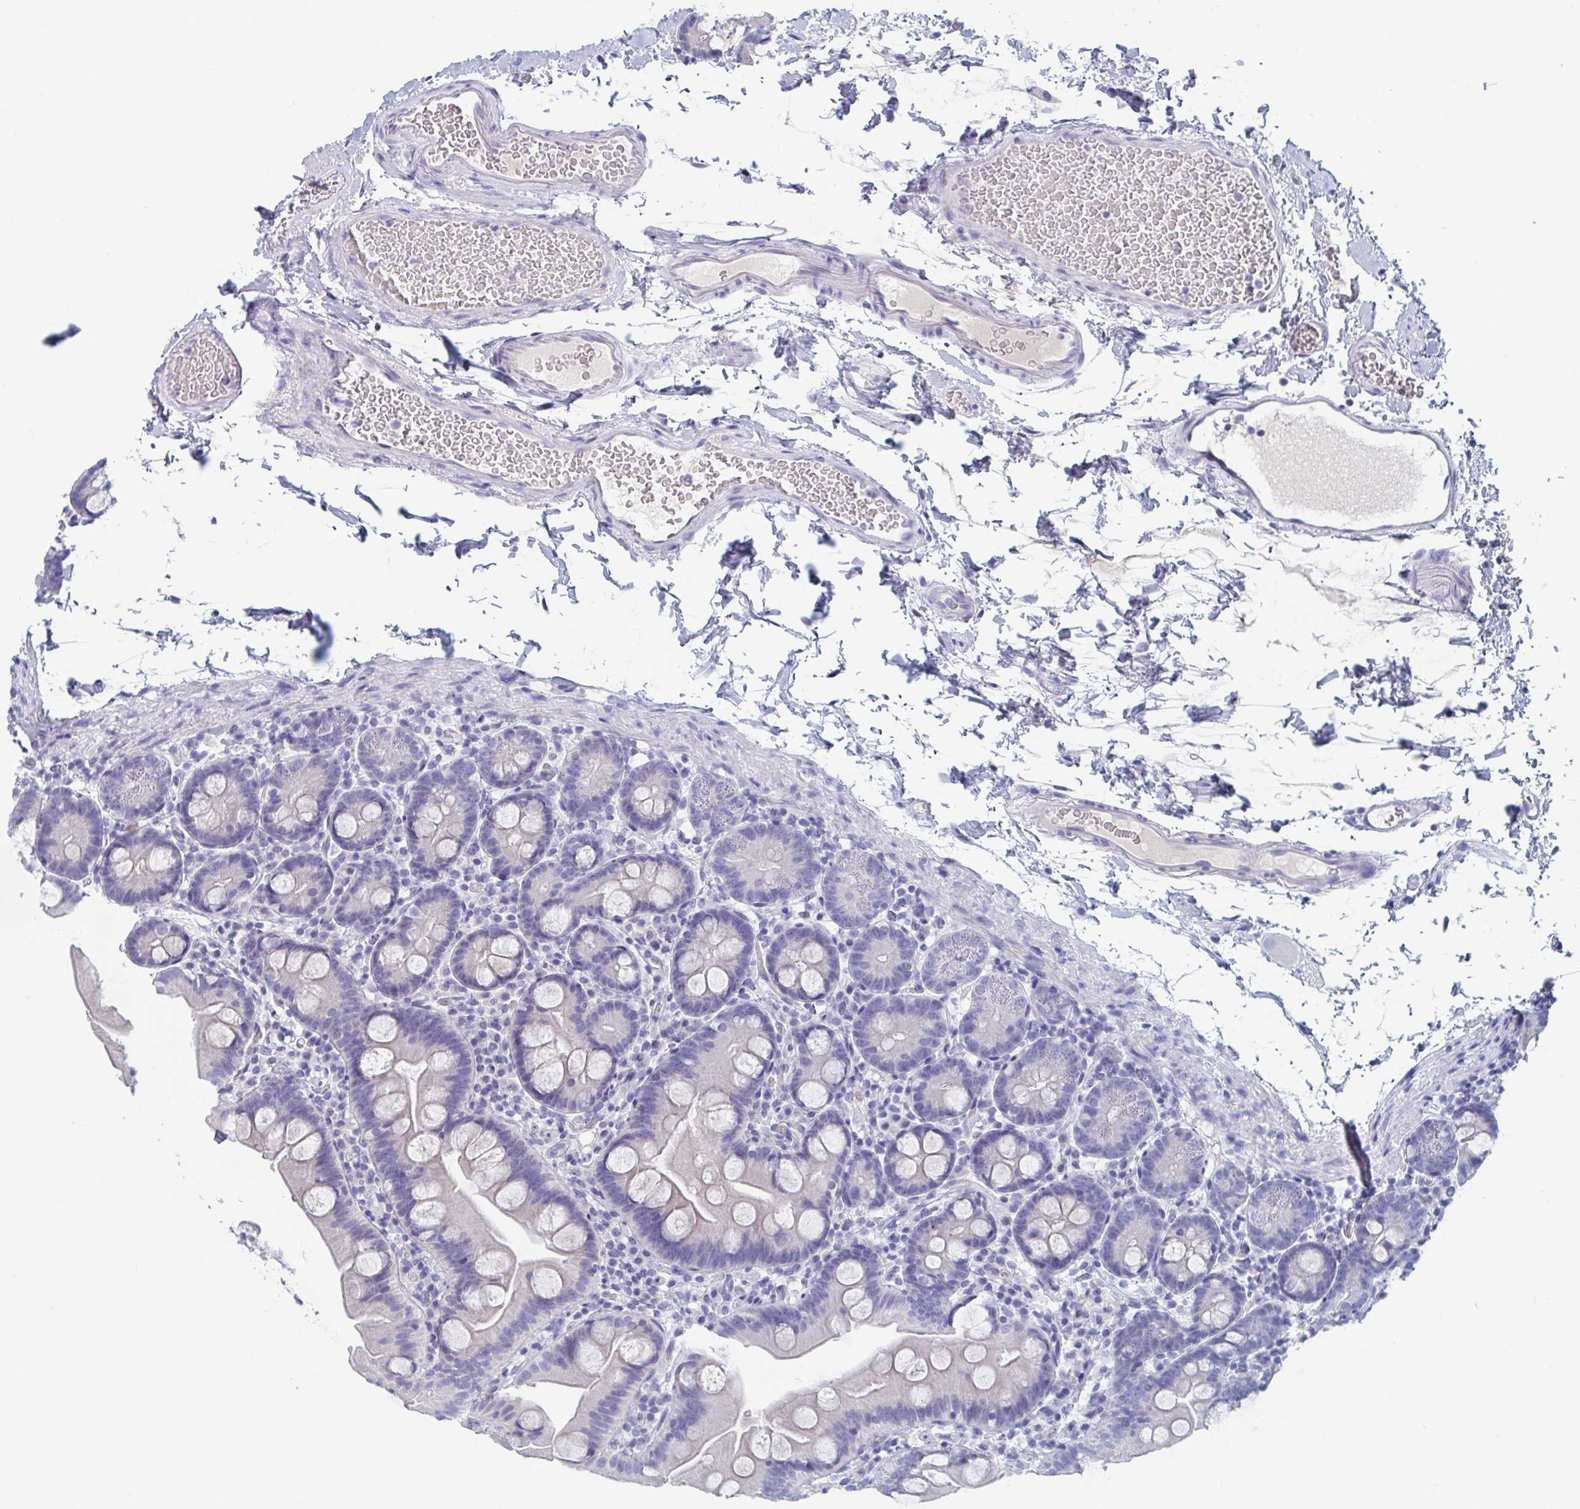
{"staining": {"intensity": "negative", "quantity": "none", "location": "none"}, "tissue": "small intestine", "cell_type": "Glandular cells", "image_type": "normal", "snomed": [{"axis": "morphology", "description": "Normal tissue, NOS"}, {"axis": "topography", "description": "Small intestine"}], "caption": "An immunohistochemistry image of normal small intestine is shown. There is no staining in glandular cells of small intestine.", "gene": "DPEP3", "patient": {"sex": "female", "age": 68}}